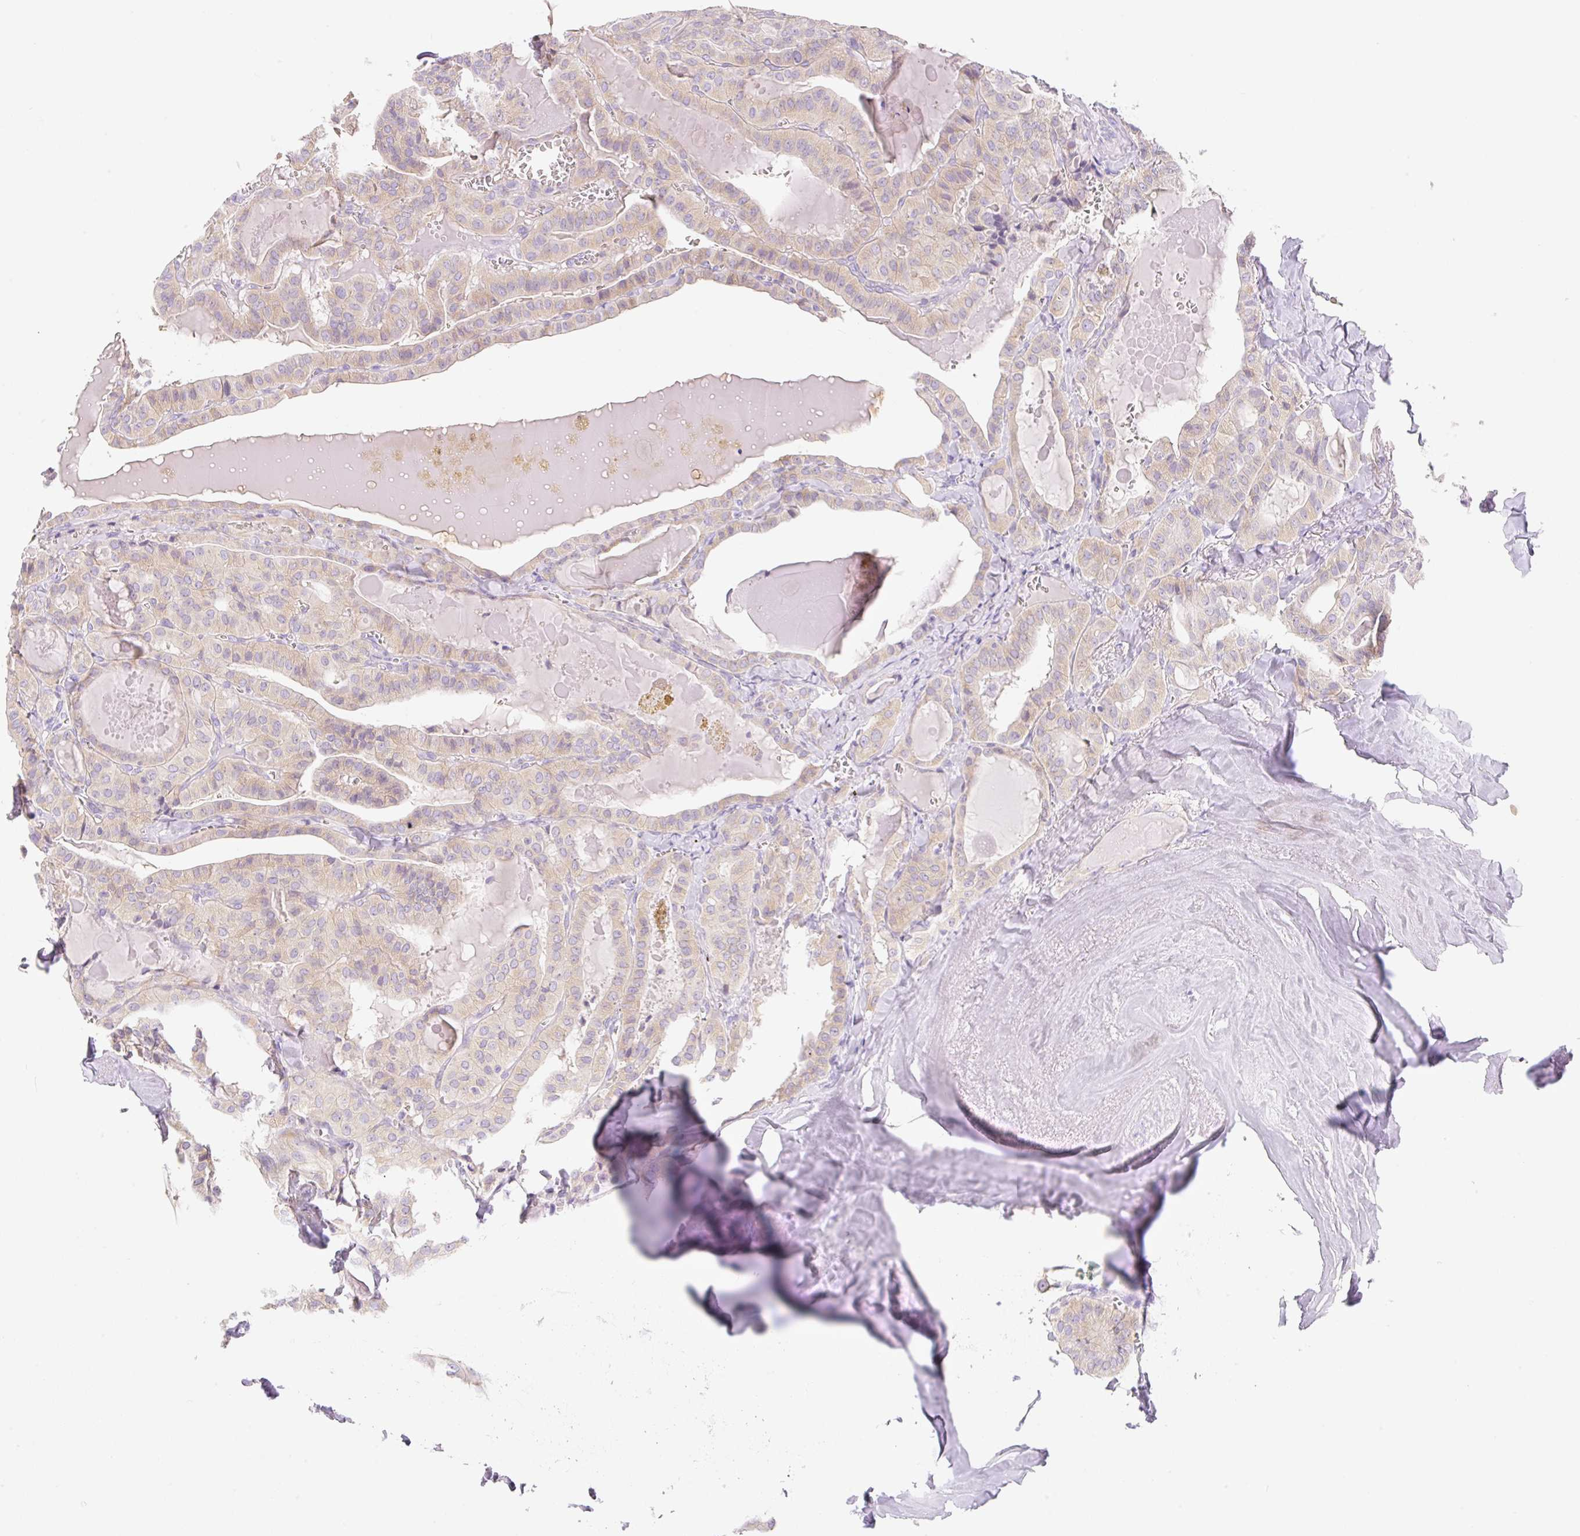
{"staining": {"intensity": "weak", "quantity": ">75%", "location": "cytoplasmic/membranous"}, "tissue": "thyroid cancer", "cell_type": "Tumor cells", "image_type": "cancer", "snomed": [{"axis": "morphology", "description": "Papillary adenocarcinoma, NOS"}, {"axis": "topography", "description": "Thyroid gland"}], "caption": "High-magnification brightfield microscopy of thyroid papillary adenocarcinoma stained with DAB (brown) and counterstained with hematoxylin (blue). tumor cells exhibit weak cytoplasmic/membranous positivity is present in approximately>75% of cells. (DAB (3,3'-diaminobenzidine) IHC with brightfield microscopy, high magnification).", "gene": "LYVE1", "patient": {"sex": "male", "age": 52}}